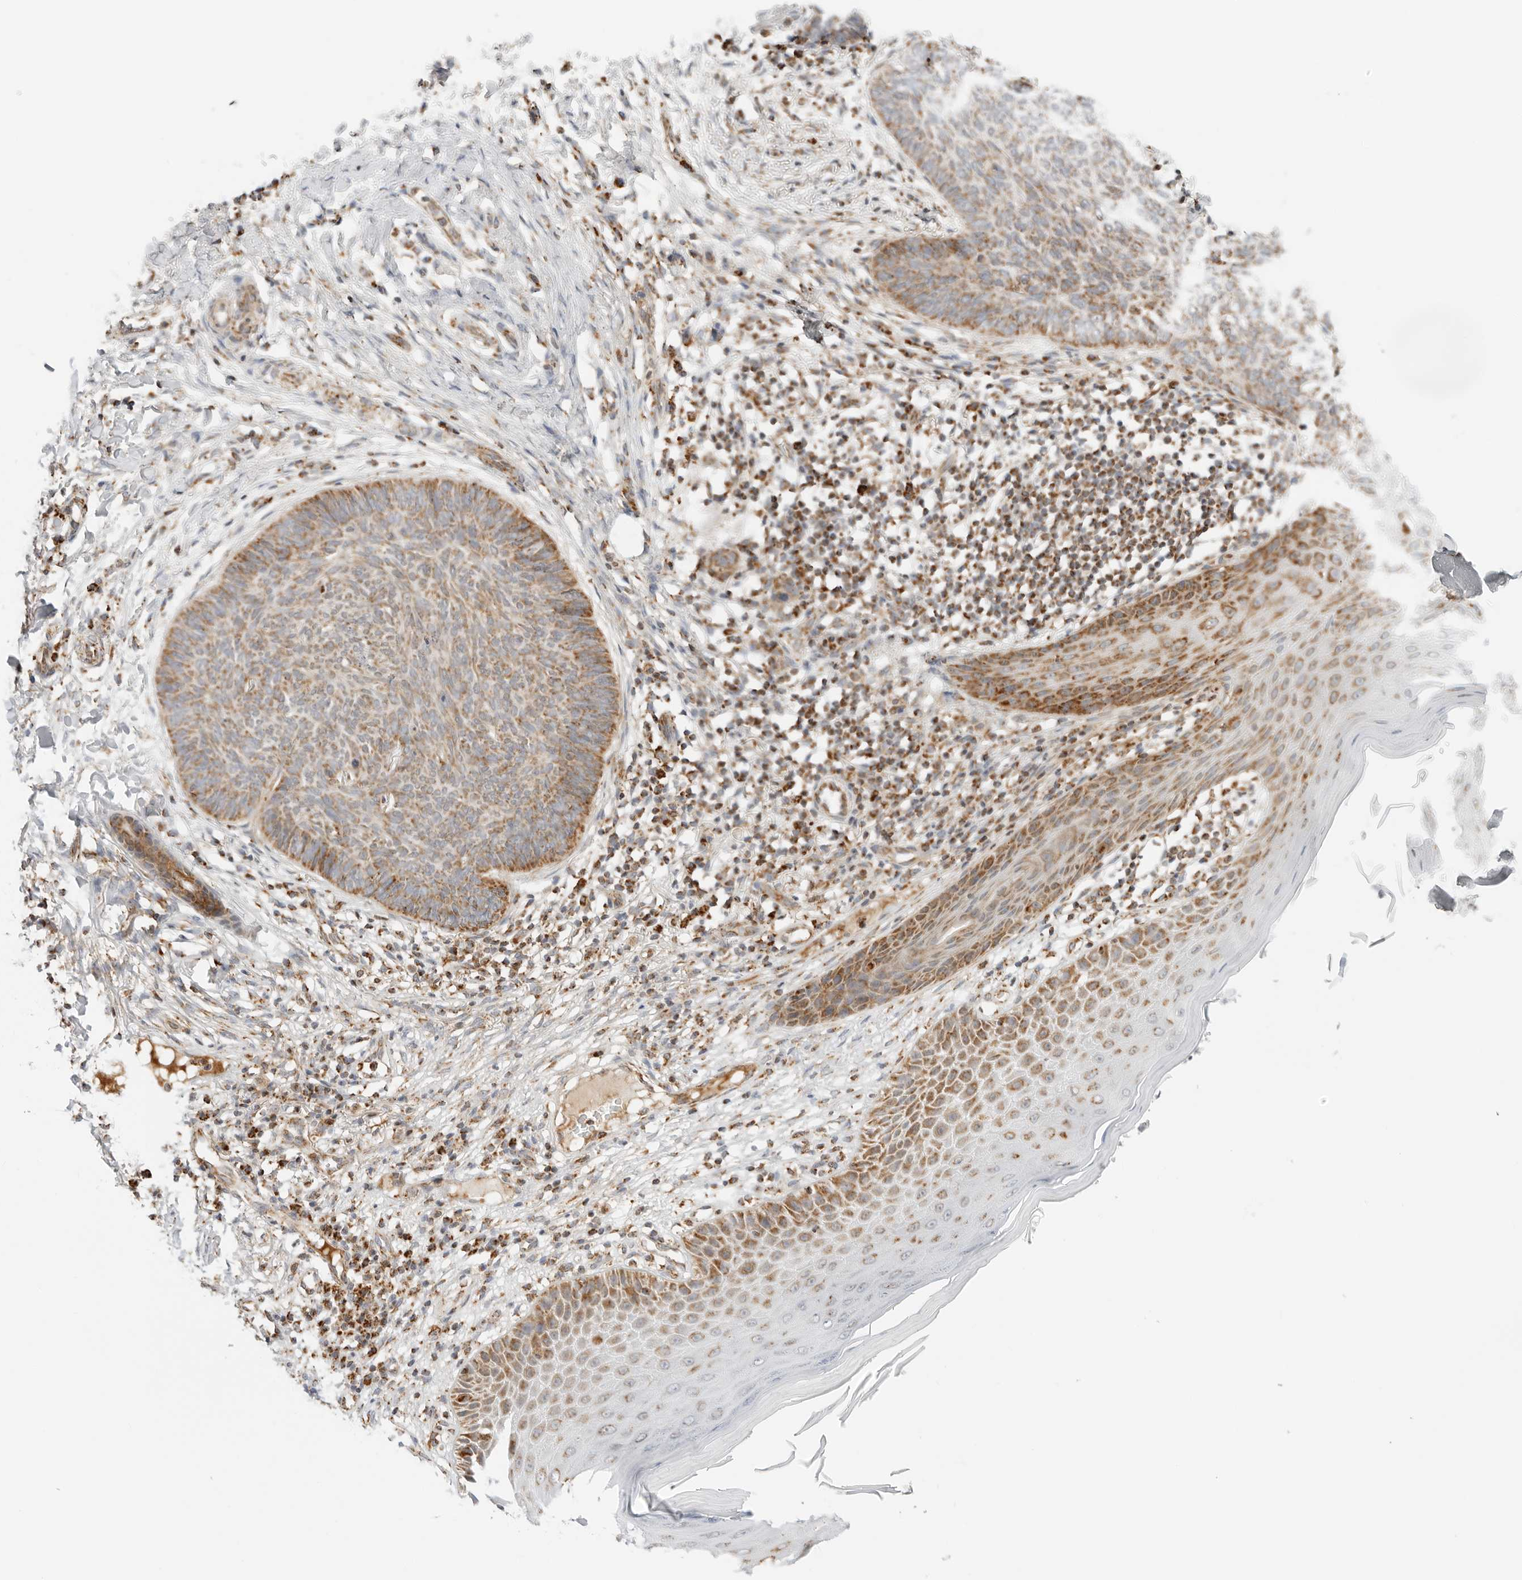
{"staining": {"intensity": "moderate", "quantity": ">75%", "location": "cytoplasmic/membranous"}, "tissue": "skin cancer", "cell_type": "Tumor cells", "image_type": "cancer", "snomed": [{"axis": "morphology", "description": "Normal tissue, NOS"}, {"axis": "morphology", "description": "Basal cell carcinoma"}, {"axis": "topography", "description": "Skin"}], "caption": "About >75% of tumor cells in skin basal cell carcinoma reveal moderate cytoplasmic/membranous protein positivity as visualized by brown immunohistochemical staining.", "gene": "RC3H1", "patient": {"sex": "male", "age": 50}}